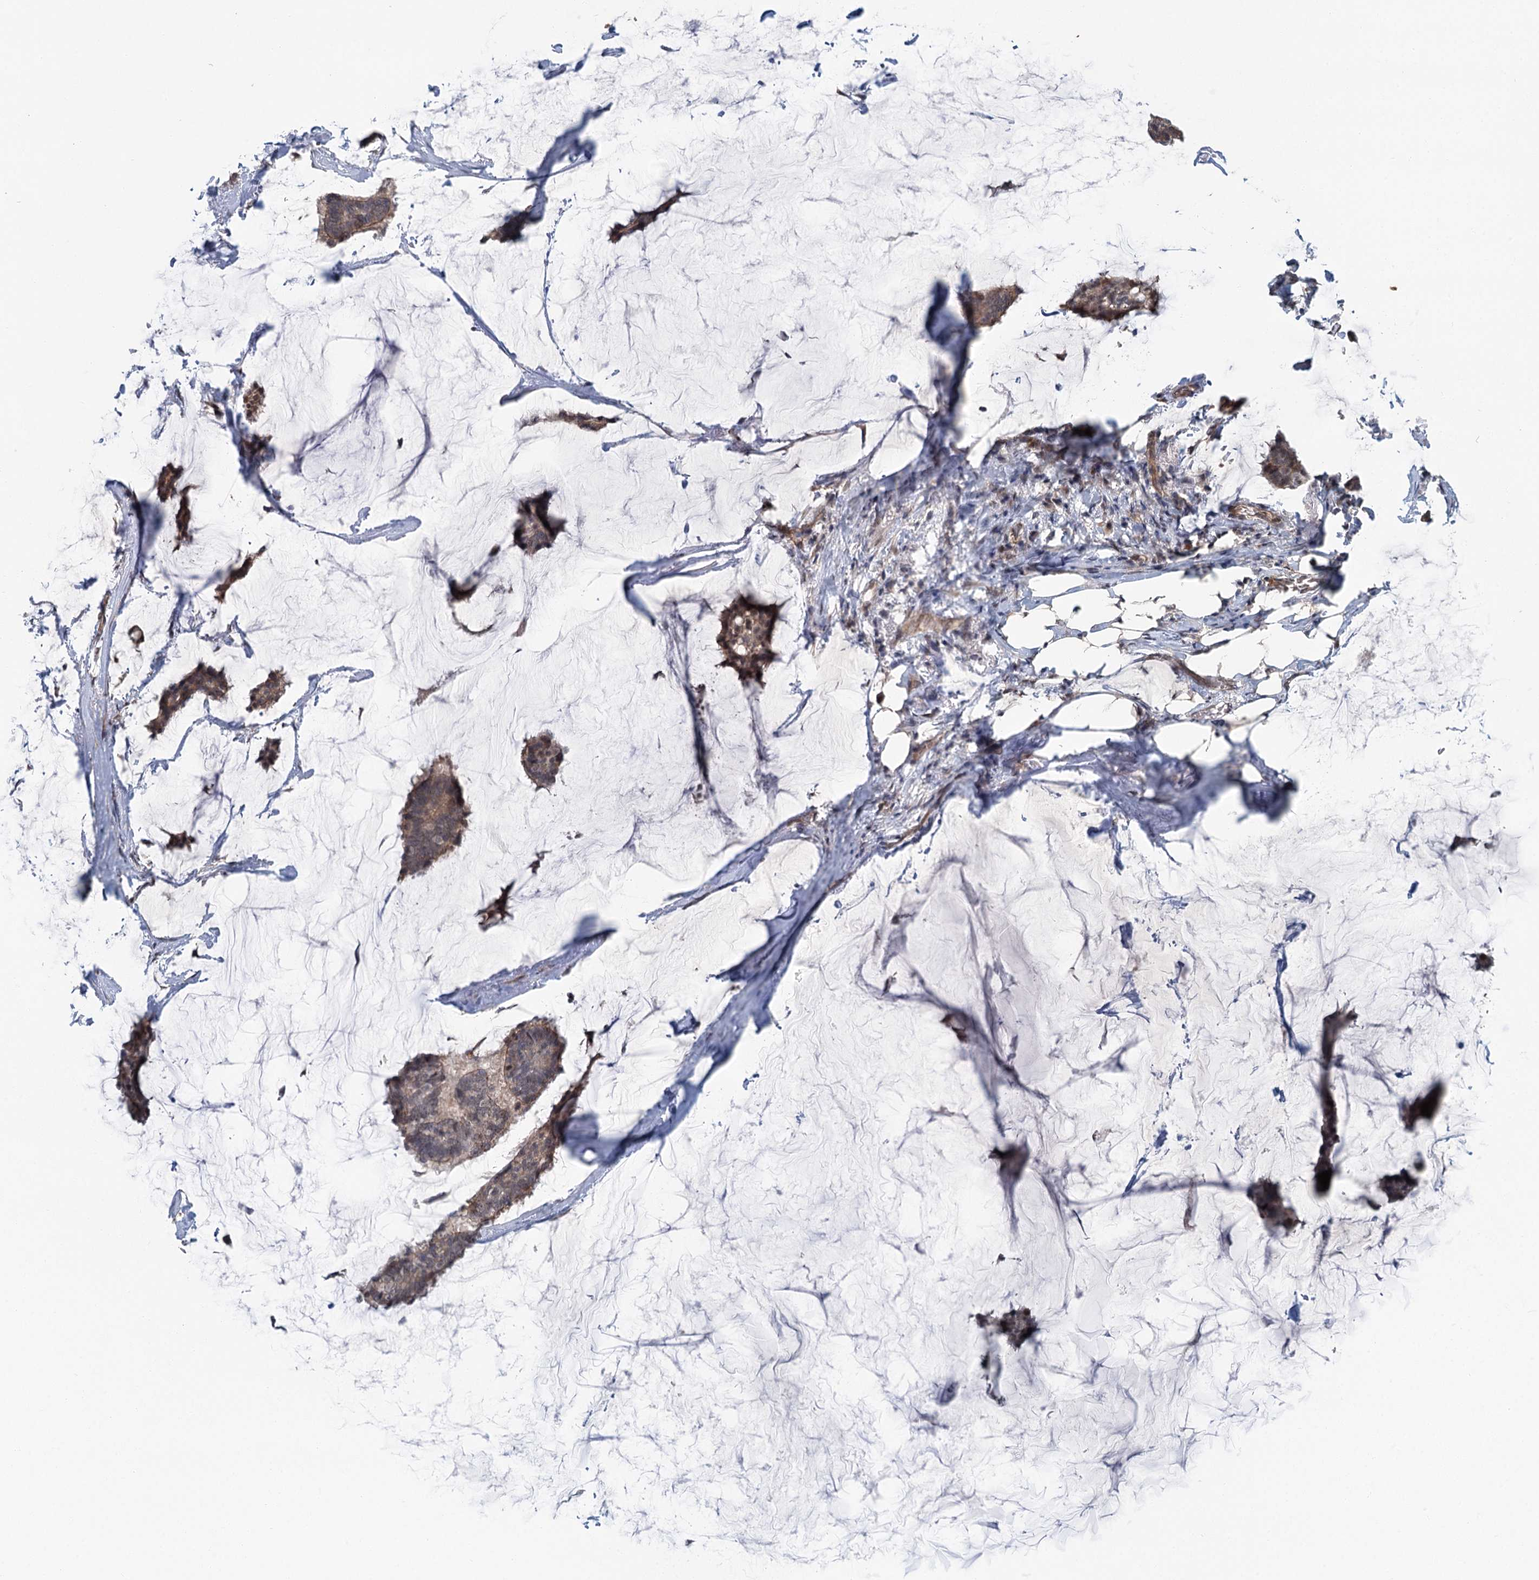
{"staining": {"intensity": "moderate", "quantity": "25%-75%", "location": "cytoplasmic/membranous,nuclear"}, "tissue": "breast cancer", "cell_type": "Tumor cells", "image_type": "cancer", "snomed": [{"axis": "morphology", "description": "Duct carcinoma"}, {"axis": "topography", "description": "Breast"}], "caption": "This histopathology image shows immunohistochemistry (IHC) staining of human breast cancer (invasive ductal carcinoma), with medium moderate cytoplasmic/membranous and nuclear expression in approximately 25%-75% of tumor cells.", "gene": "TAS2R42", "patient": {"sex": "female", "age": 93}}